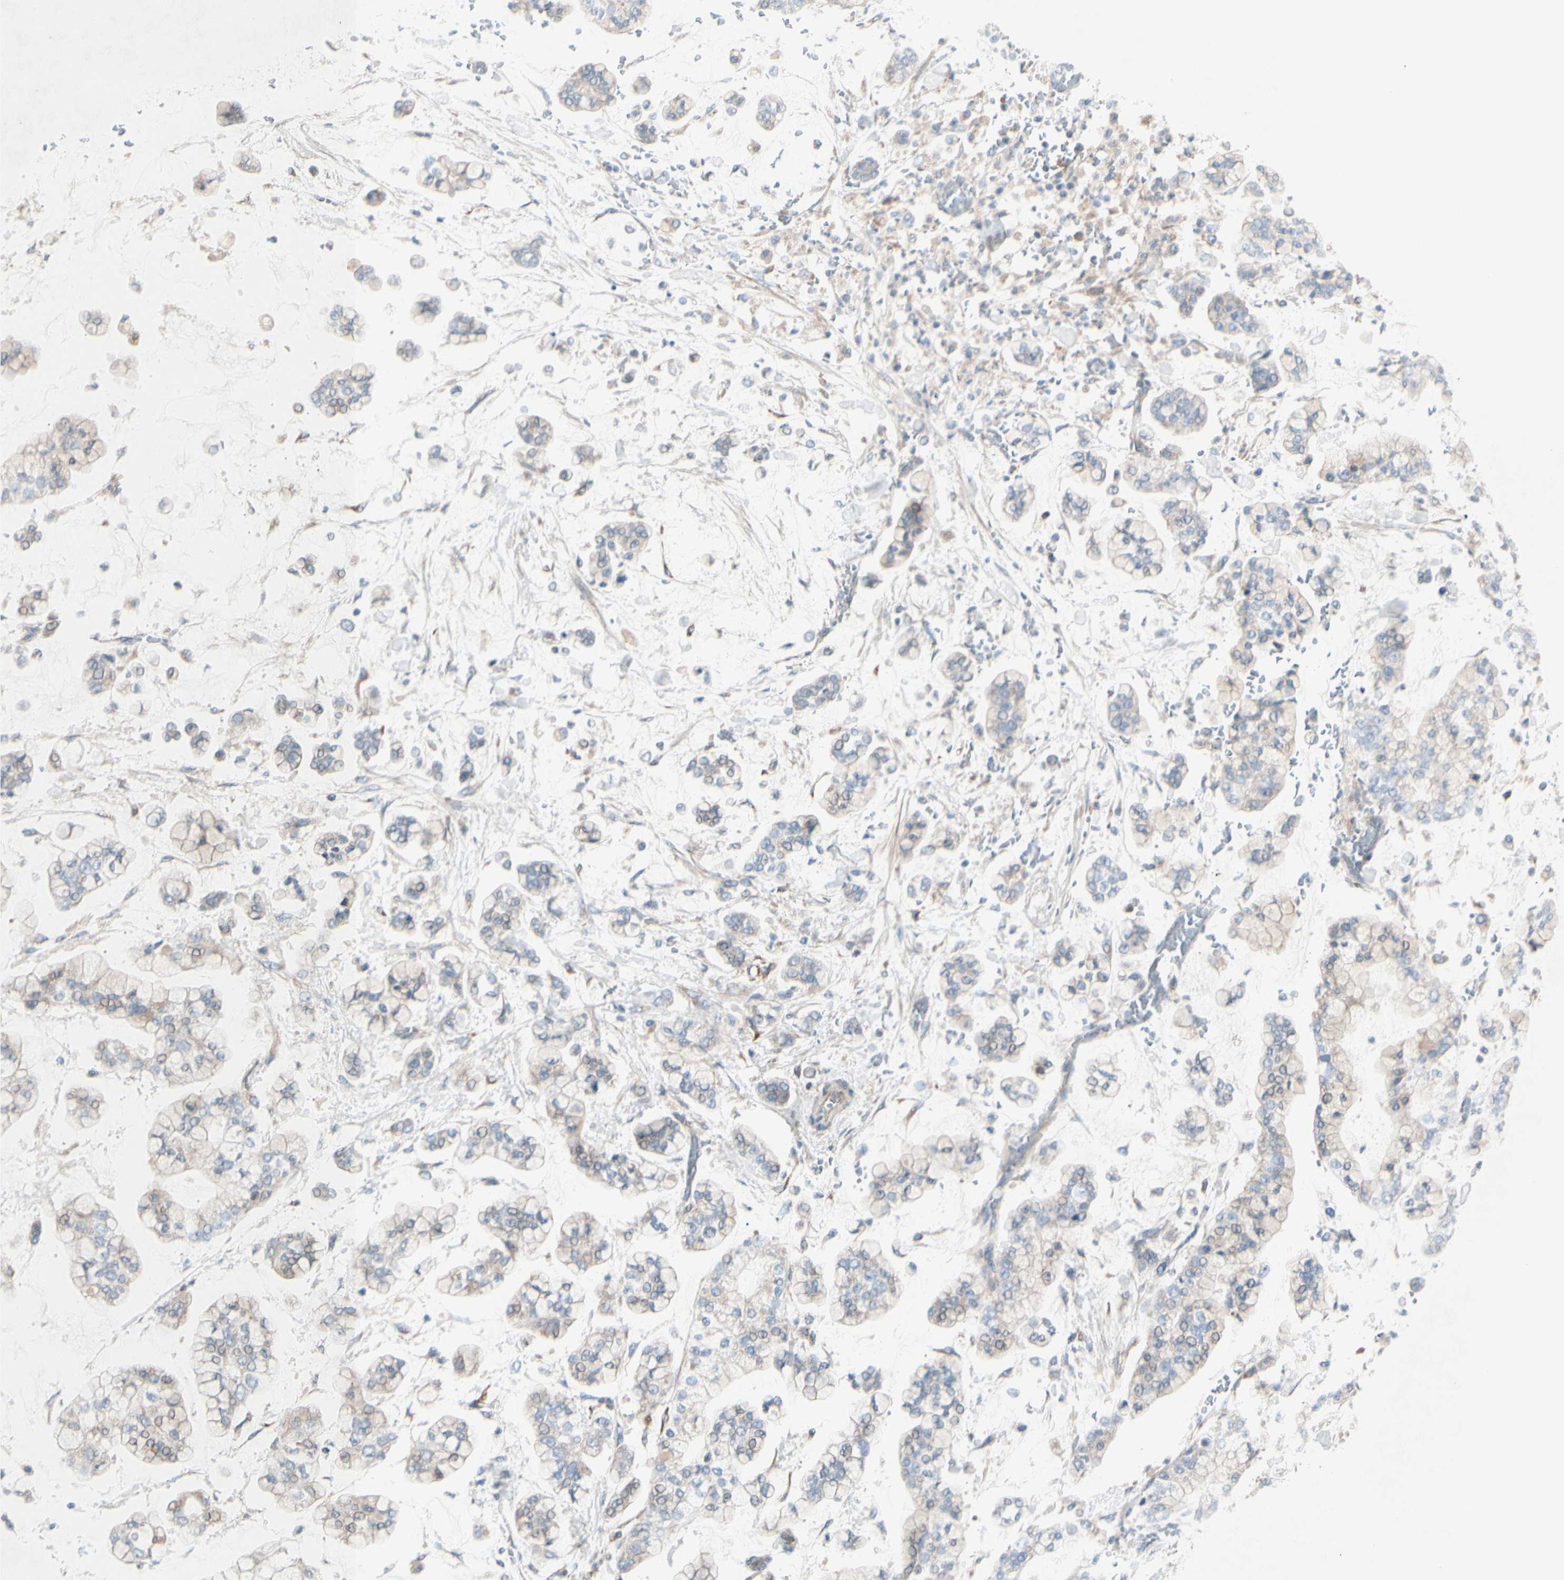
{"staining": {"intensity": "weak", "quantity": ">75%", "location": "cytoplasmic/membranous,nuclear"}, "tissue": "stomach cancer", "cell_type": "Tumor cells", "image_type": "cancer", "snomed": [{"axis": "morphology", "description": "Normal tissue, NOS"}, {"axis": "morphology", "description": "Adenocarcinoma, NOS"}, {"axis": "topography", "description": "Stomach, upper"}, {"axis": "topography", "description": "Stomach"}], "caption": "Protein analysis of stomach adenocarcinoma tissue shows weak cytoplasmic/membranous and nuclear staining in about >75% of tumor cells.", "gene": "EPHA3", "patient": {"sex": "male", "age": 76}}